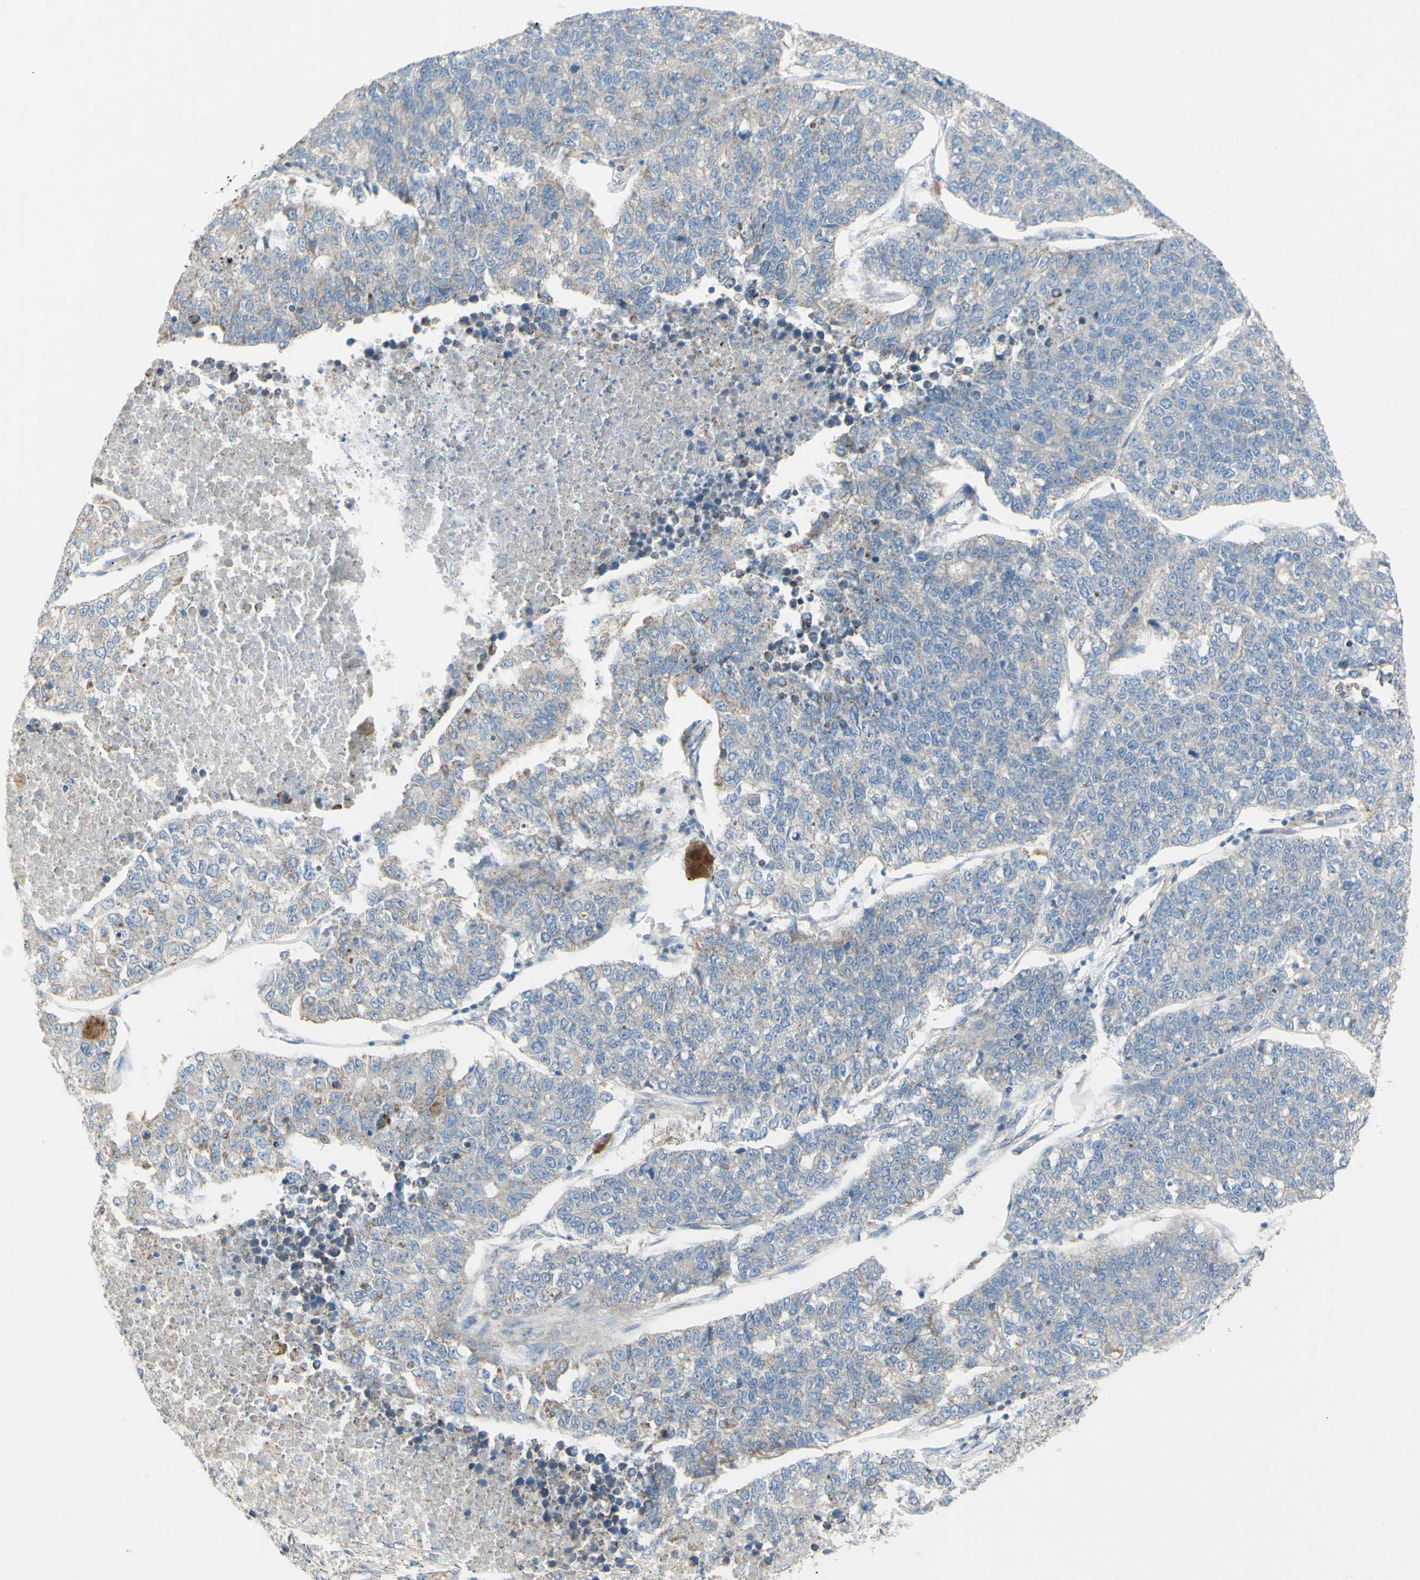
{"staining": {"intensity": "weak", "quantity": "<25%", "location": "cytoplasmic/membranous"}, "tissue": "lung cancer", "cell_type": "Tumor cells", "image_type": "cancer", "snomed": [{"axis": "morphology", "description": "Adenocarcinoma, NOS"}, {"axis": "topography", "description": "Lung"}], "caption": "Photomicrograph shows no protein expression in tumor cells of adenocarcinoma (lung) tissue.", "gene": "CNTNAP1", "patient": {"sex": "male", "age": 49}}